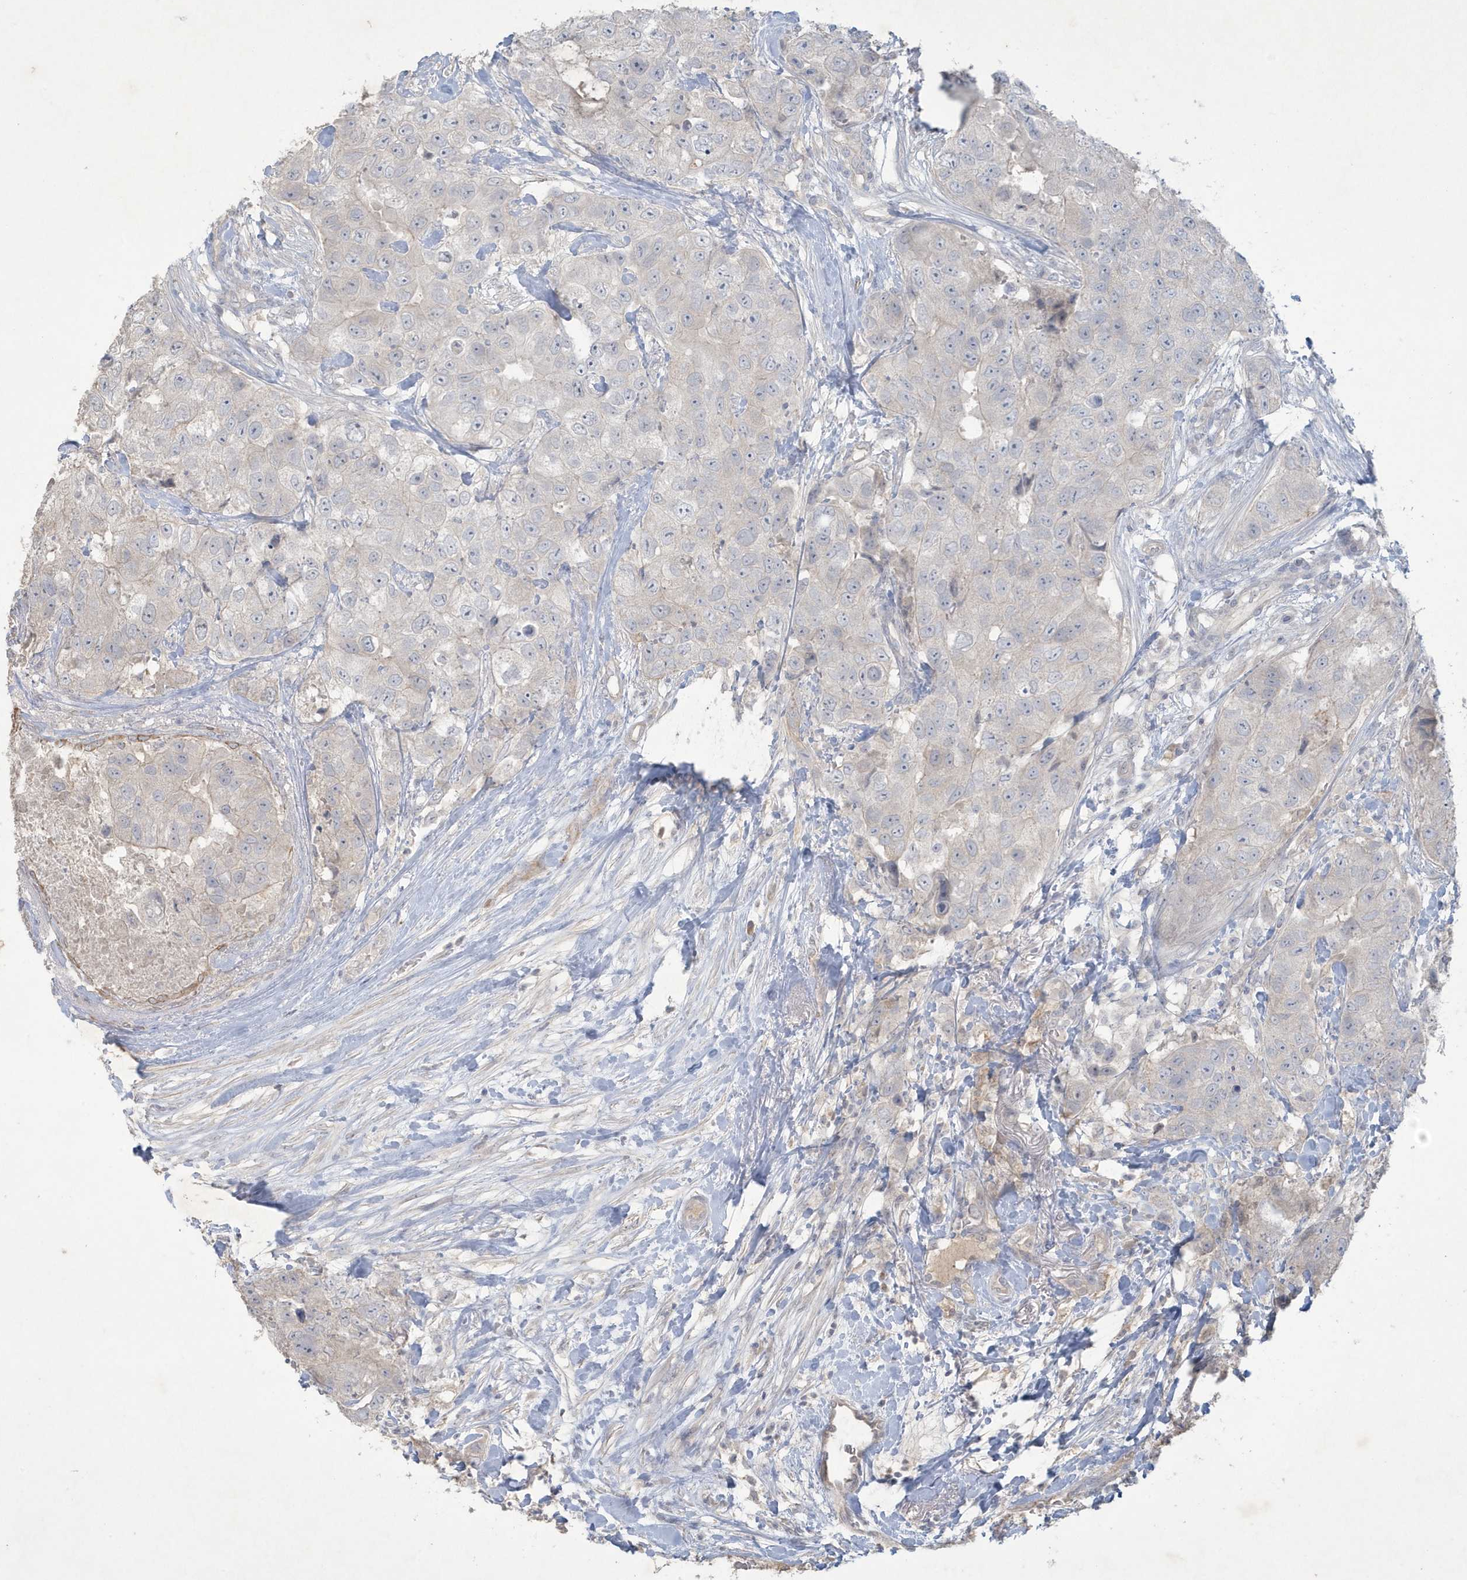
{"staining": {"intensity": "negative", "quantity": "none", "location": "none"}, "tissue": "breast cancer", "cell_type": "Tumor cells", "image_type": "cancer", "snomed": [{"axis": "morphology", "description": "Duct carcinoma"}, {"axis": "topography", "description": "Breast"}], "caption": "IHC image of breast cancer (infiltrating ductal carcinoma) stained for a protein (brown), which exhibits no staining in tumor cells. Brightfield microscopy of immunohistochemistry stained with DAB (3,3'-diaminobenzidine) (brown) and hematoxylin (blue), captured at high magnification.", "gene": "CCDC24", "patient": {"sex": "female", "age": 62}}